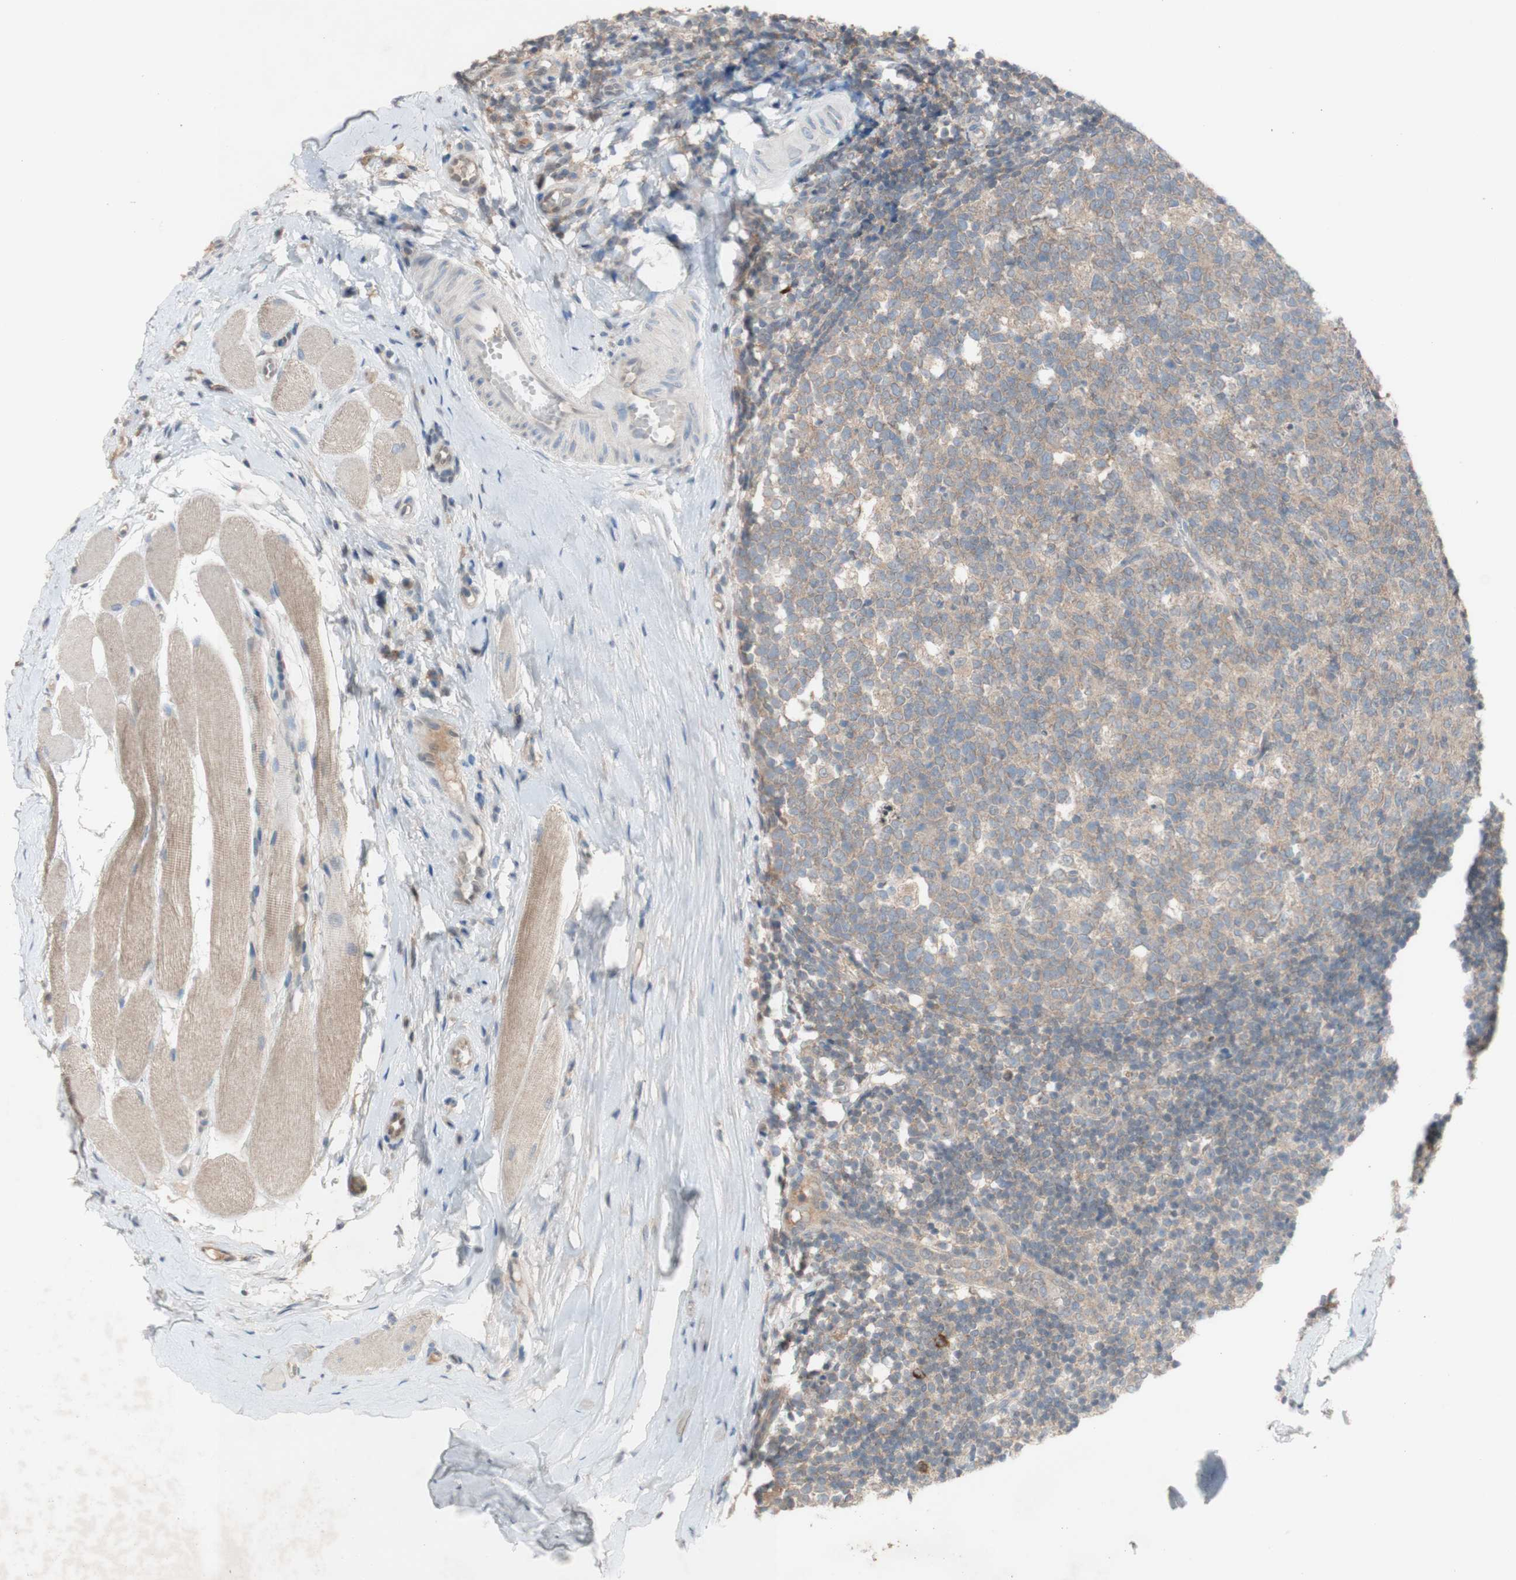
{"staining": {"intensity": "weak", "quantity": ">75%", "location": "cytoplasmic/membranous"}, "tissue": "tonsil", "cell_type": "Germinal center cells", "image_type": "normal", "snomed": [{"axis": "morphology", "description": "Normal tissue, NOS"}, {"axis": "topography", "description": "Tonsil"}], "caption": "The histopathology image shows immunohistochemical staining of normal tonsil. There is weak cytoplasmic/membranous staining is appreciated in approximately >75% of germinal center cells.", "gene": "PEX2", "patient": {"sex": "female", "age": 19}}